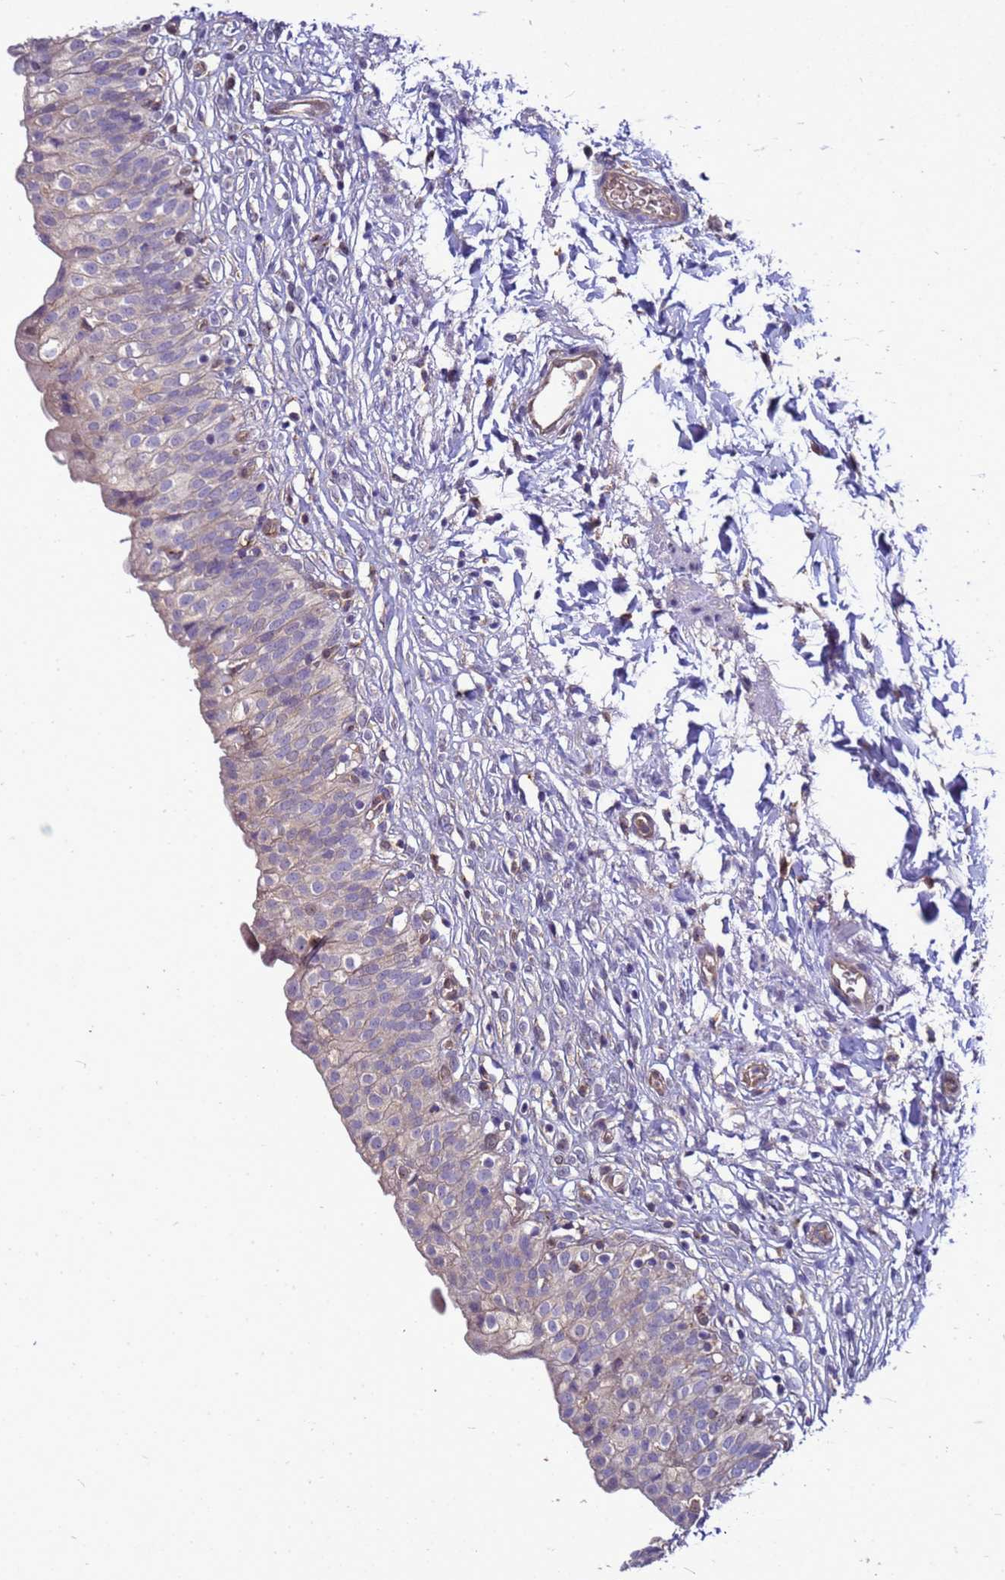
{"staining": {"intensity": "moderate", "quantity": "25%-75%", "location": "cytoplasmic/membranous"}, "tissue": "urinary bladder", "cell_type": "Urothelial cells", "image_type": "normal", "snomed": [{"axis": "morphology", "description": "Normal tissue, NOS"}, {"axis": "topography", "description": "Urinary bladder"}], "caption": "Moderate cytoplasmic/membranous protein expression is appreciated in approximately 25%-75% of urothelial cells in urinary bladder.", "gene": "EIF4EBP3", "patient": {"sex": "male", "age": 55}}